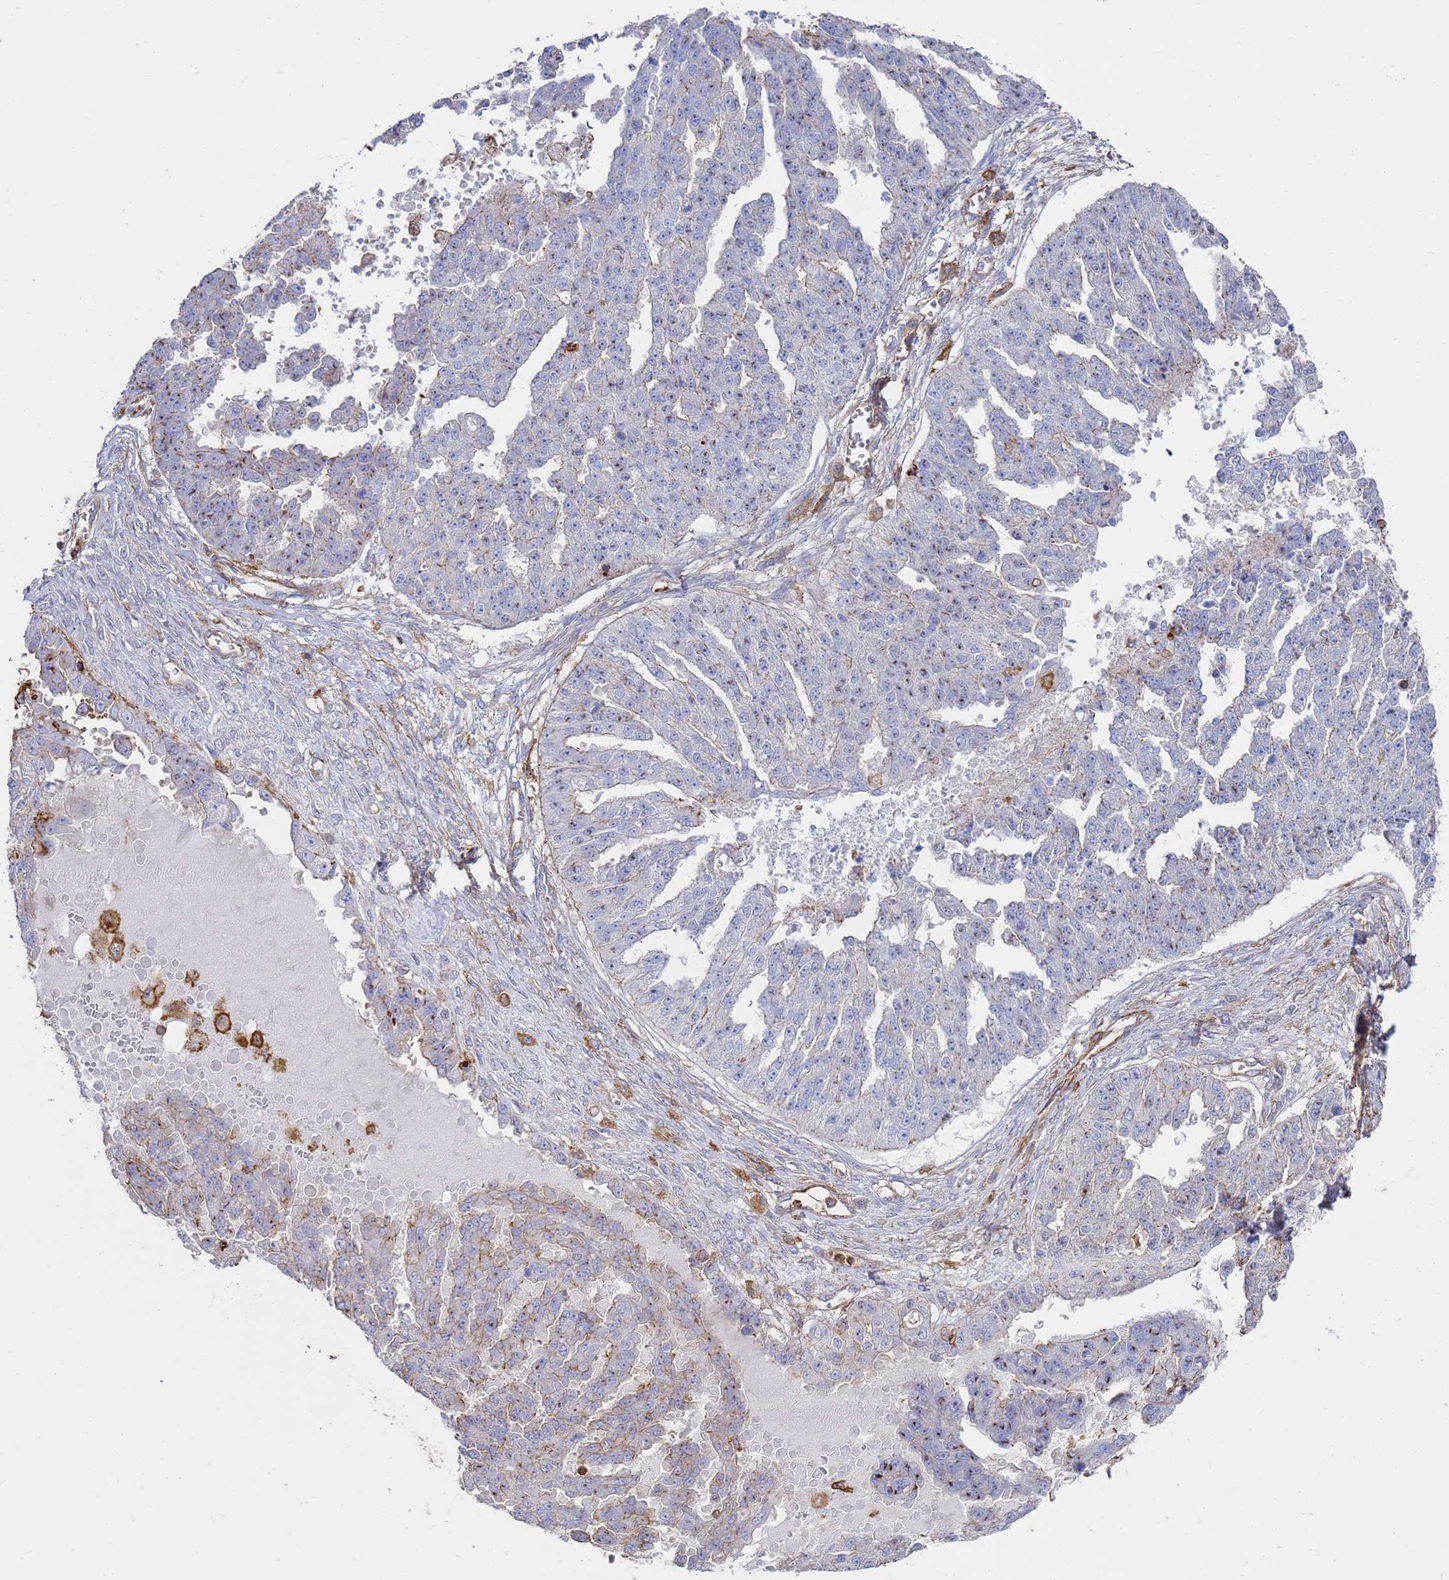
{"staining": {"intensity": "weak", "quantity": "<25%", "location": "cytoplasmic/membranous"}, "tissue": "ovarian cancer", "cell_type": "Tumor cells", "image_type": "cancer", "snomed": [{"axis": "morphology", "description": "Cystadenocarcinoma, serous, NOS"}, {"axis": "topography", "description": "Ovary"}], "caption": "Photomicrograph shows no significant protein staining in tumor cells of ovarian cancer (serous cystadenocarcinoma).", "gene": "ACTB", "patient": {"sex": "female", "age": 58}}